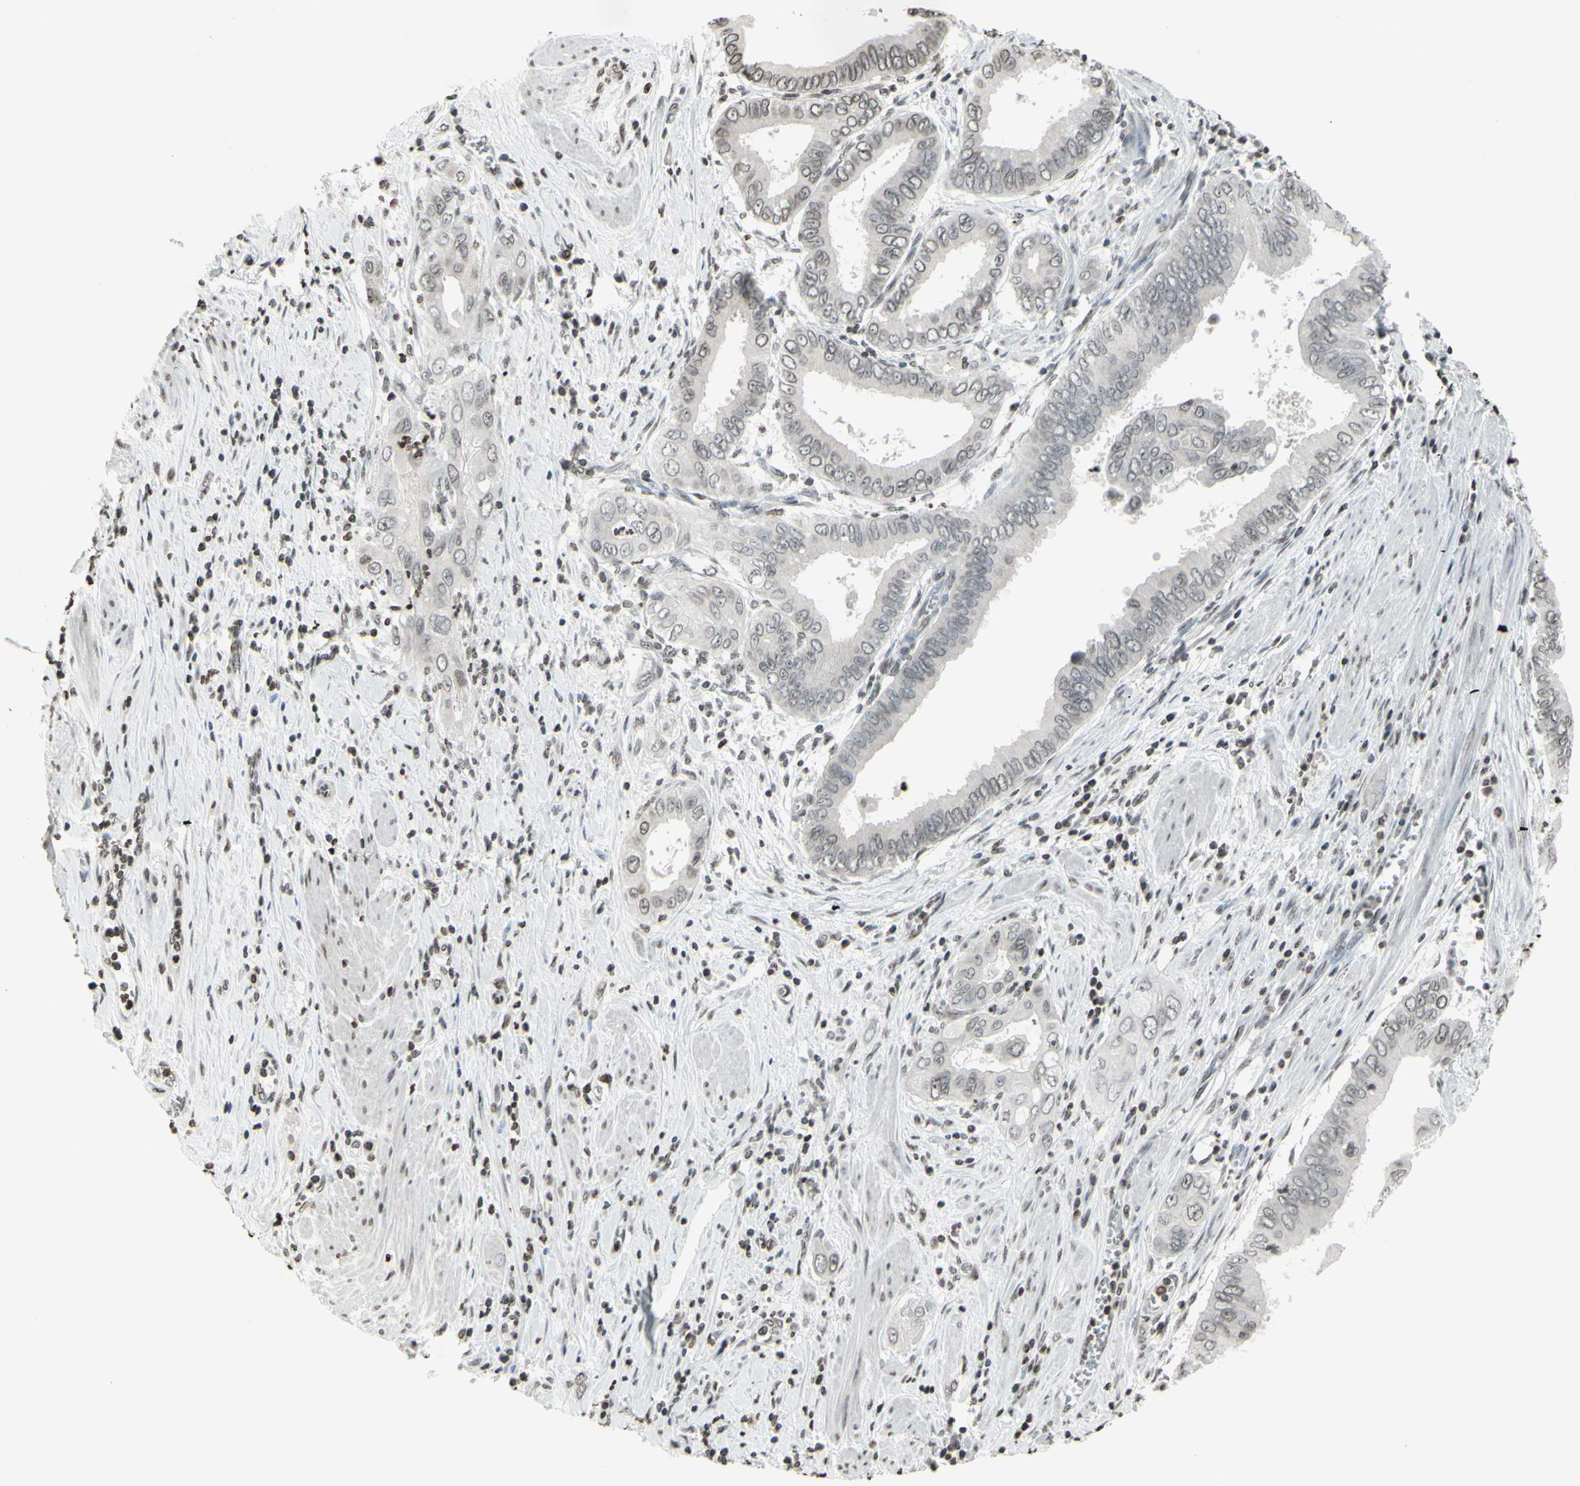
{"staining": {"intensity": "negative", "quantity": "none", "location": "none"}, "tissue": "pancreatic cancer", "cell_type": "Tumor cells", "image_type": "cancer", "snomed": [{"axis": "morphology", "description": "Normal tissue, NOS"}, {"axis": "topography", "description": "Lymph node"}], "caption": "The image displays no significant positivity in tumor cells of pancreatic cancer.", "gene": "CD79B", "patient": {"sex": "male", "age": 50}}